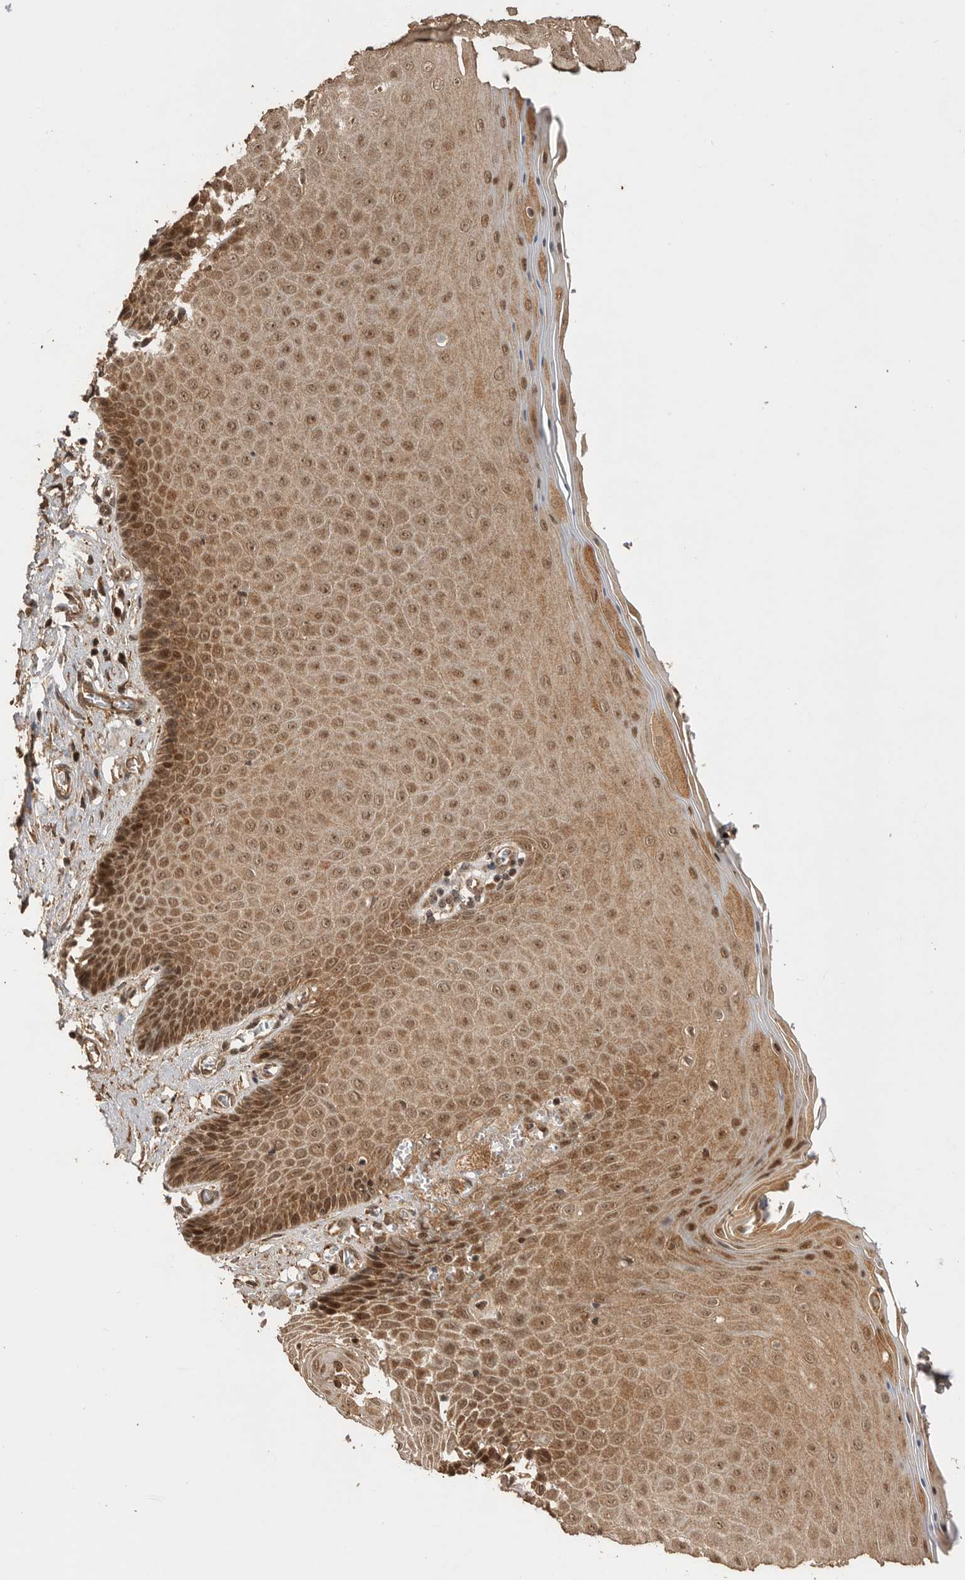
{"staining": {"intensity": "strong", "quantity": ">75%", "location": "cytoplasmic/membranous,nuclear"}, "tissue": "cervix", "cell_type": "Glandular cells", "image_type": "normal", "snomed": [{"axis": "morphology", "description": "Normal tissue, NOS"}, {"axis": "topography", "description": "Cervix"}], "caption": "Brown immunohistochemical staining in normal cervix shows strong cytoplasmic/membranous,nuclear staining in approximately >75% of glandular cells.", "gene": "BOC", "patient": {"sex": "female", "age": 55}}